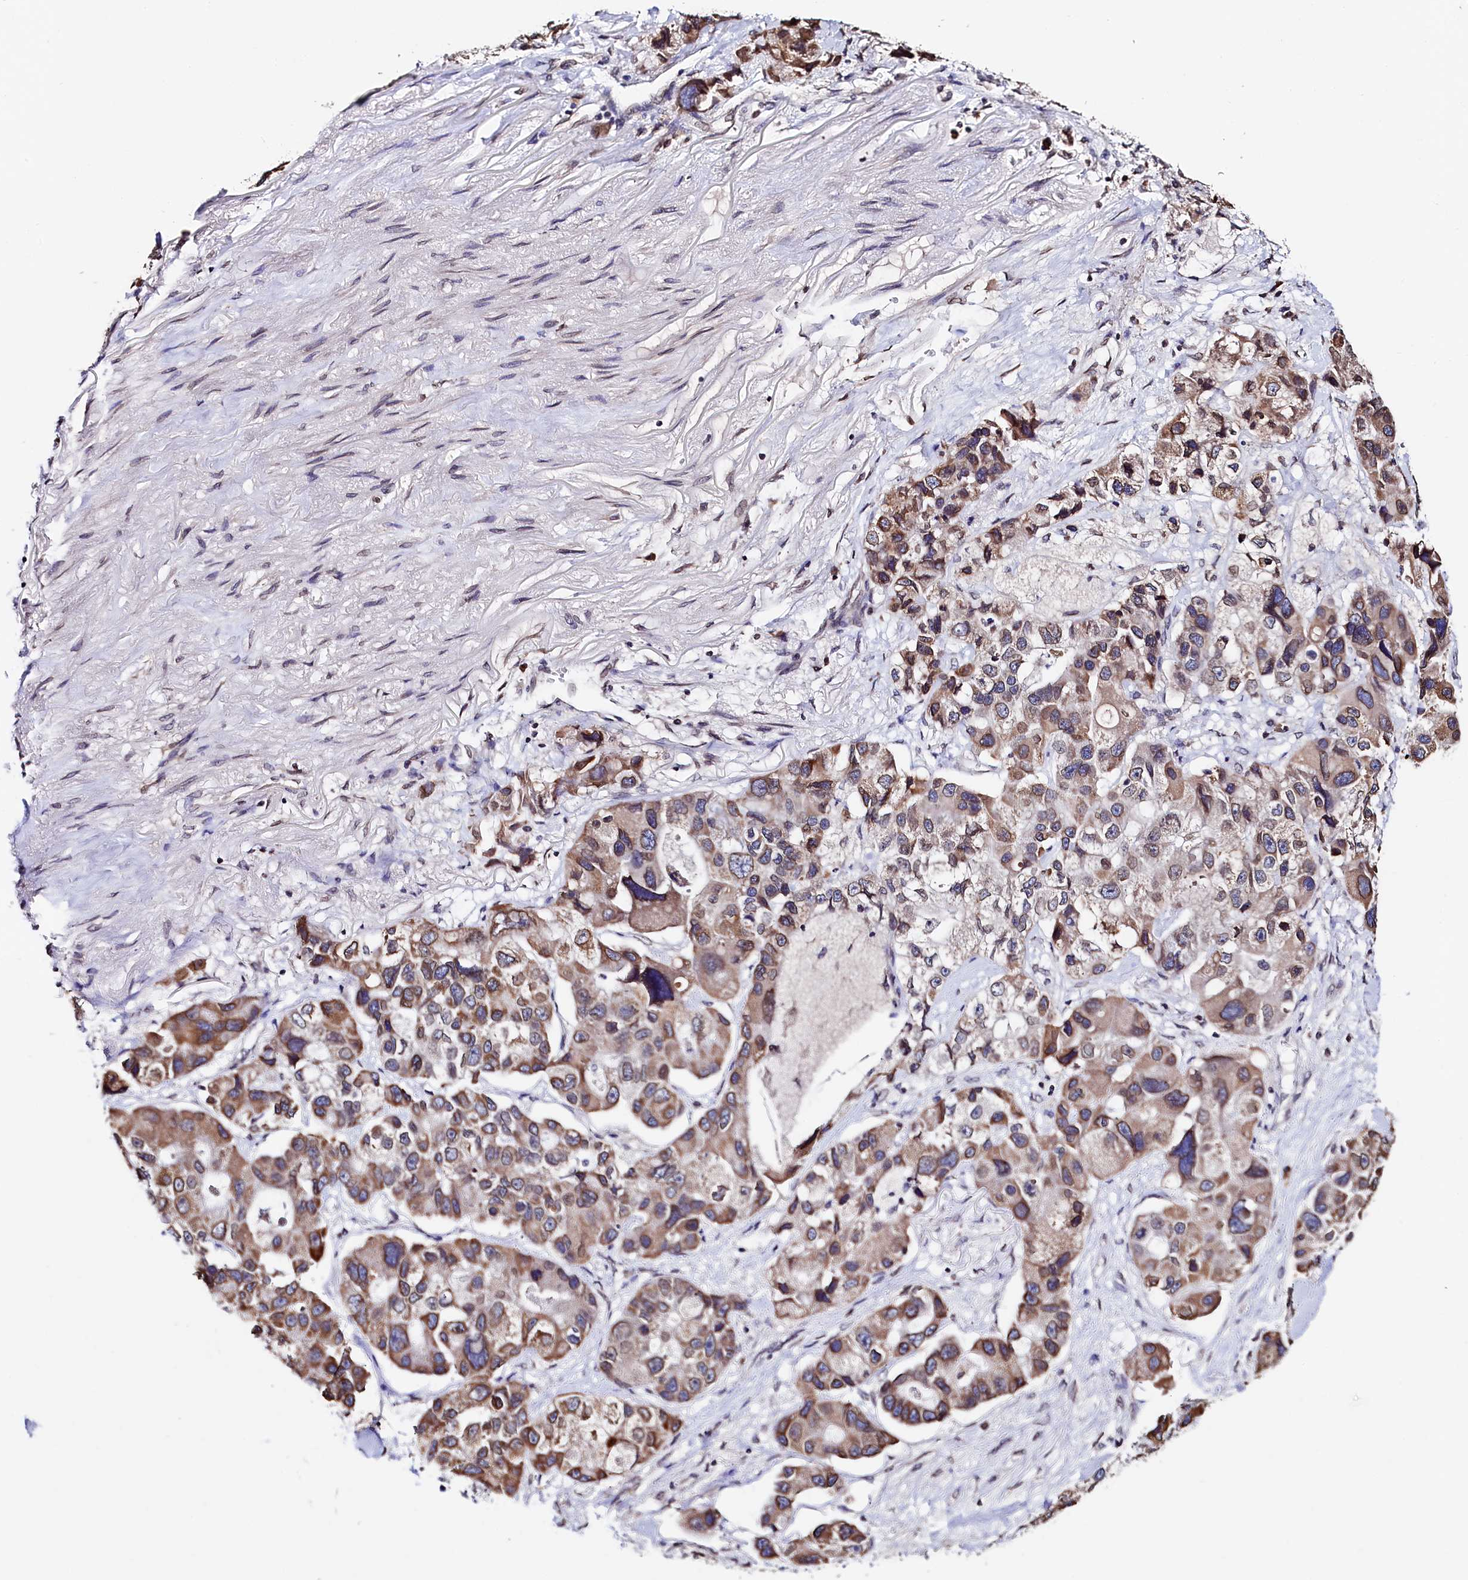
{"staining": {"intensity": "moderate", "quantity": ">75%", "location": "cytoplasmic/membranous"}, "tissue": "lung cancer", "cell_type": "Tumor cells", "image_type": "cancer", "snomed": [{"axis": "morphology", "description": "Adenocarcinoma, NOS"}, {"axis": "topography", "description": "Lung"}], "caption": "Immunohistochemical staining of lung cancer displays moderate cytoplasmic/membranous protein staining in approximately >75% of tumor cells.", "gene": "HAND1", "patient": {"sex": "female", "age": 54}}